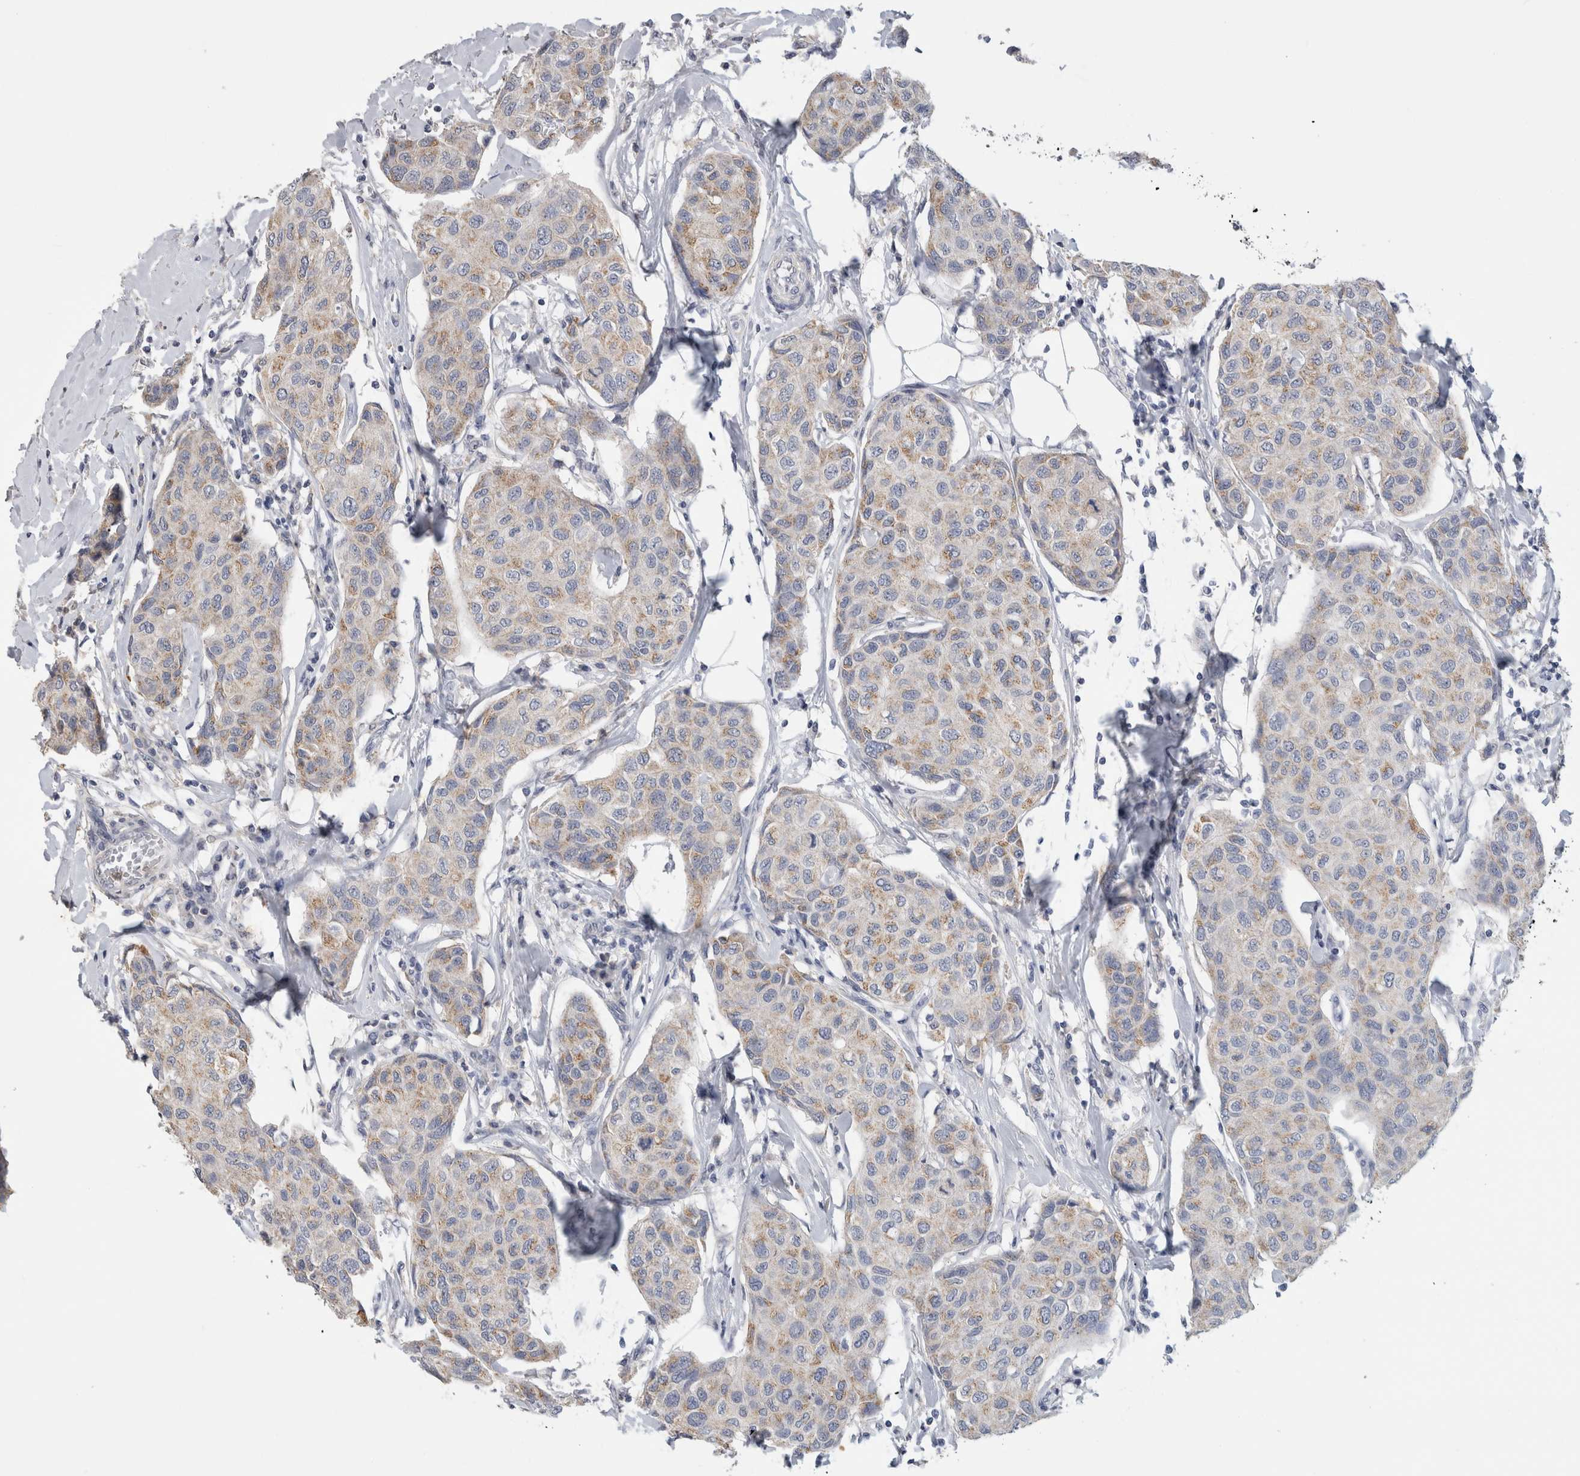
{"staining": {"intensity": "weak", "quantity": "25%-75%", "location": "cytoplasmic/membranous"}, "tissue": "breast cancer", "cell_type": "Tumor cells", "image_type": "cancer", "snomed": [{"axis": "morphology", "description": "Duct carcinoma"}, {"axis": "topography", "description": "Breast"}], "caption": "Protein analysis of infiltrating ductal carcinoma (breast) tissue demonstrates weak cytoplasmic/membranous positivity in approximately 25%-75% of tumor cells. (DAB IHC, brown staining for protein, blue staining for nuclei).", "gene": "CNTFR", "patient": {"sex": "female", "age": 80}}